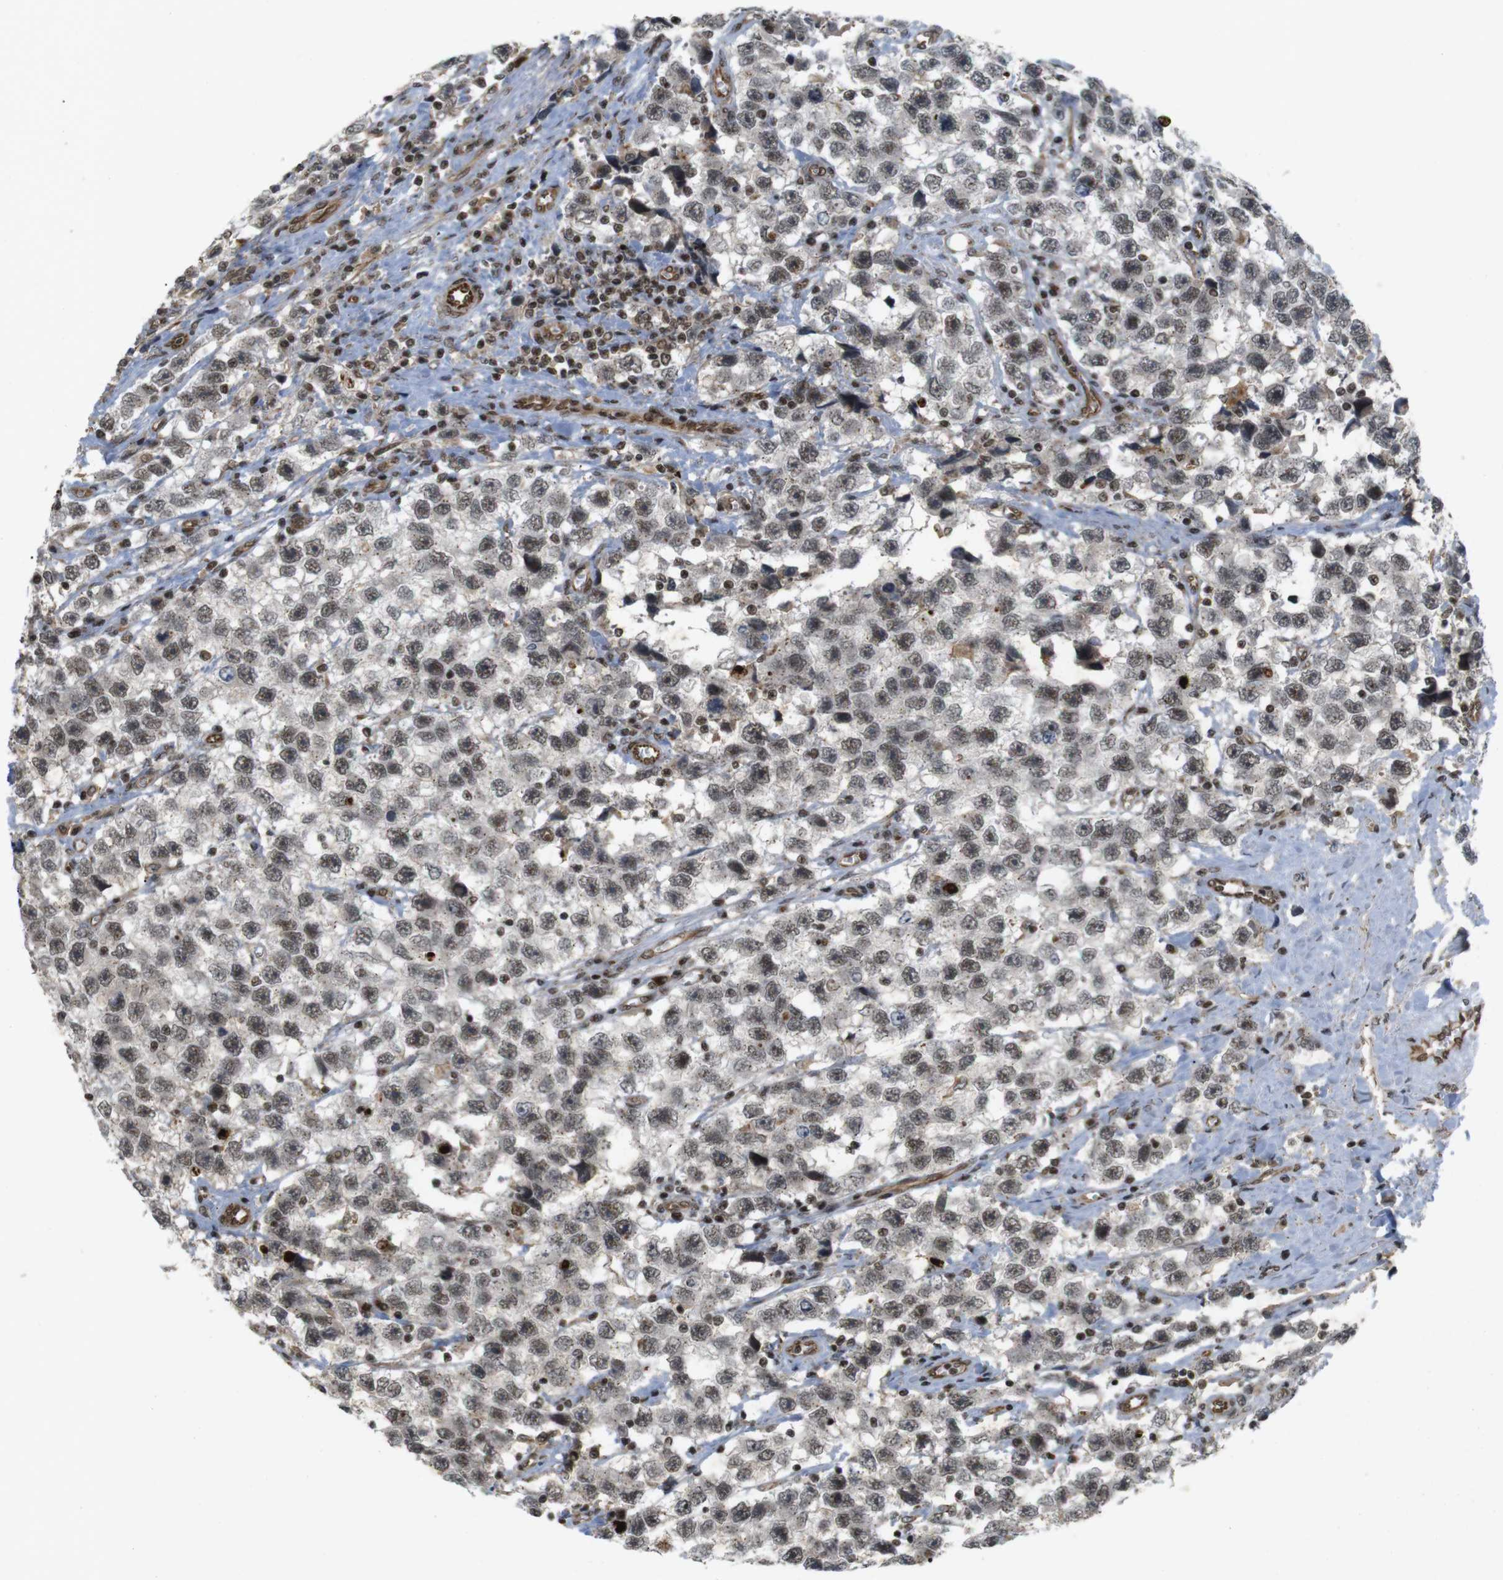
{"staining": {"intensity": "moderate", "quantity": ">75%", "location": "nuclear"}, "tissue": "testis cancer", "cell_type": "Tumor cells", "image_type": "cancer", "snomed": [{"axis": "morphology", "description": "Seminoma, NOS"}, {"axis": "topography", "description": "Testis"}], "caption": "Protein expression analysis of human testis cancer (seminoma) reveals moderate nuclear expression in approximately >75% of tumor cells.", "gene": "SP2", "patient": {"sex": "male", "age": 33}}